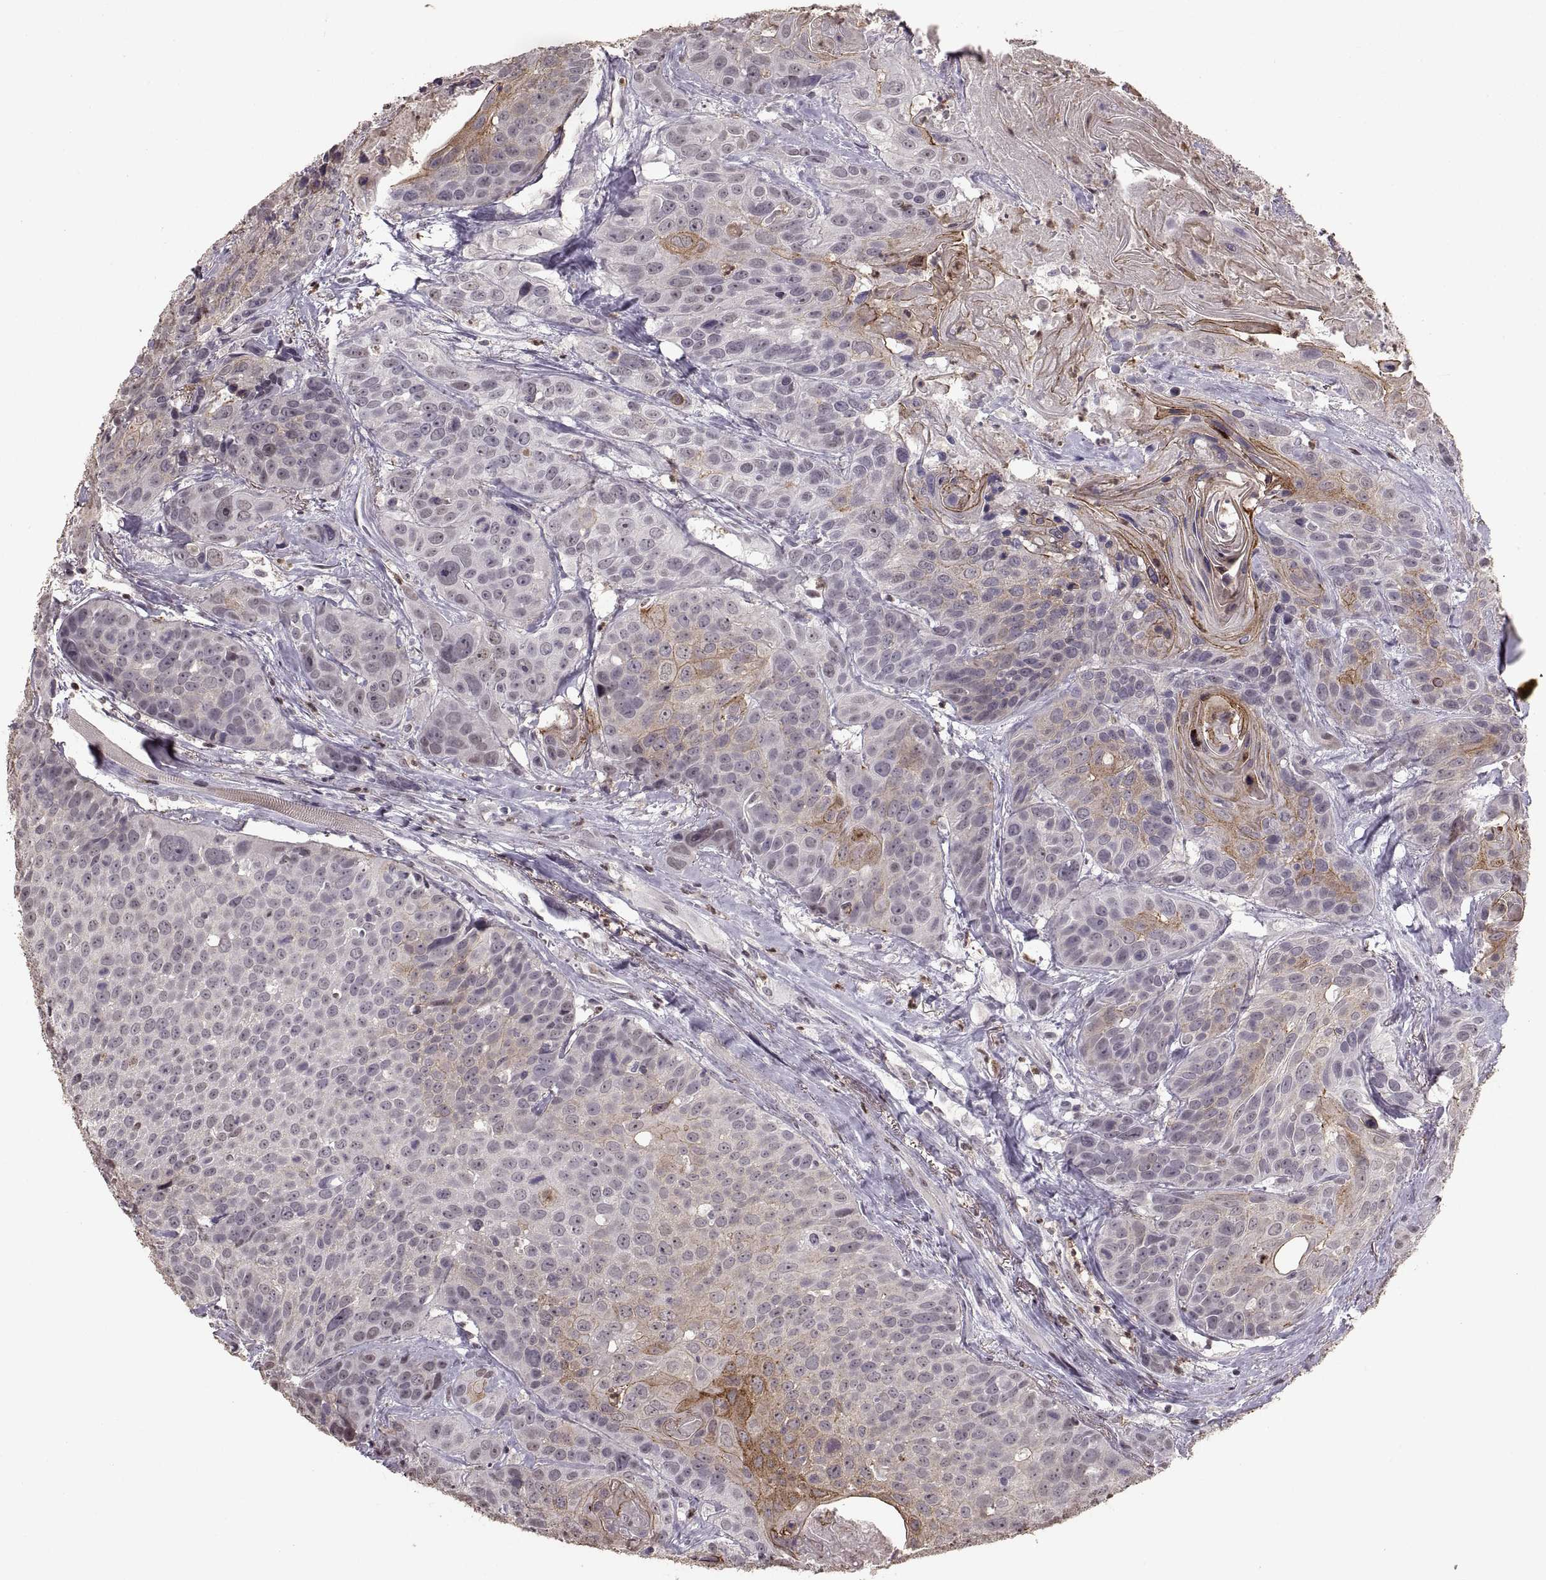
{"staining": {"intensity": "negative", "quantity": "none", "location": "none"}, "tissue": "head and neck cancer", "cell_type": "Tumor cells", "image_type": "cancer", "snomed": [{"axis": "morphology", "description": "Squamous cell carcinoma, NOS"}, {"axis": "topography", "description": "Oral tissue"}, {"axis": "topography", "description": "Head-Neck"}], "caption": "Head and neck cancer was stained to show a protein in brown. There is no significant expression in tumor cells.", "gene": "PALS1", "patient": {"sex": "male", "age": 56}}